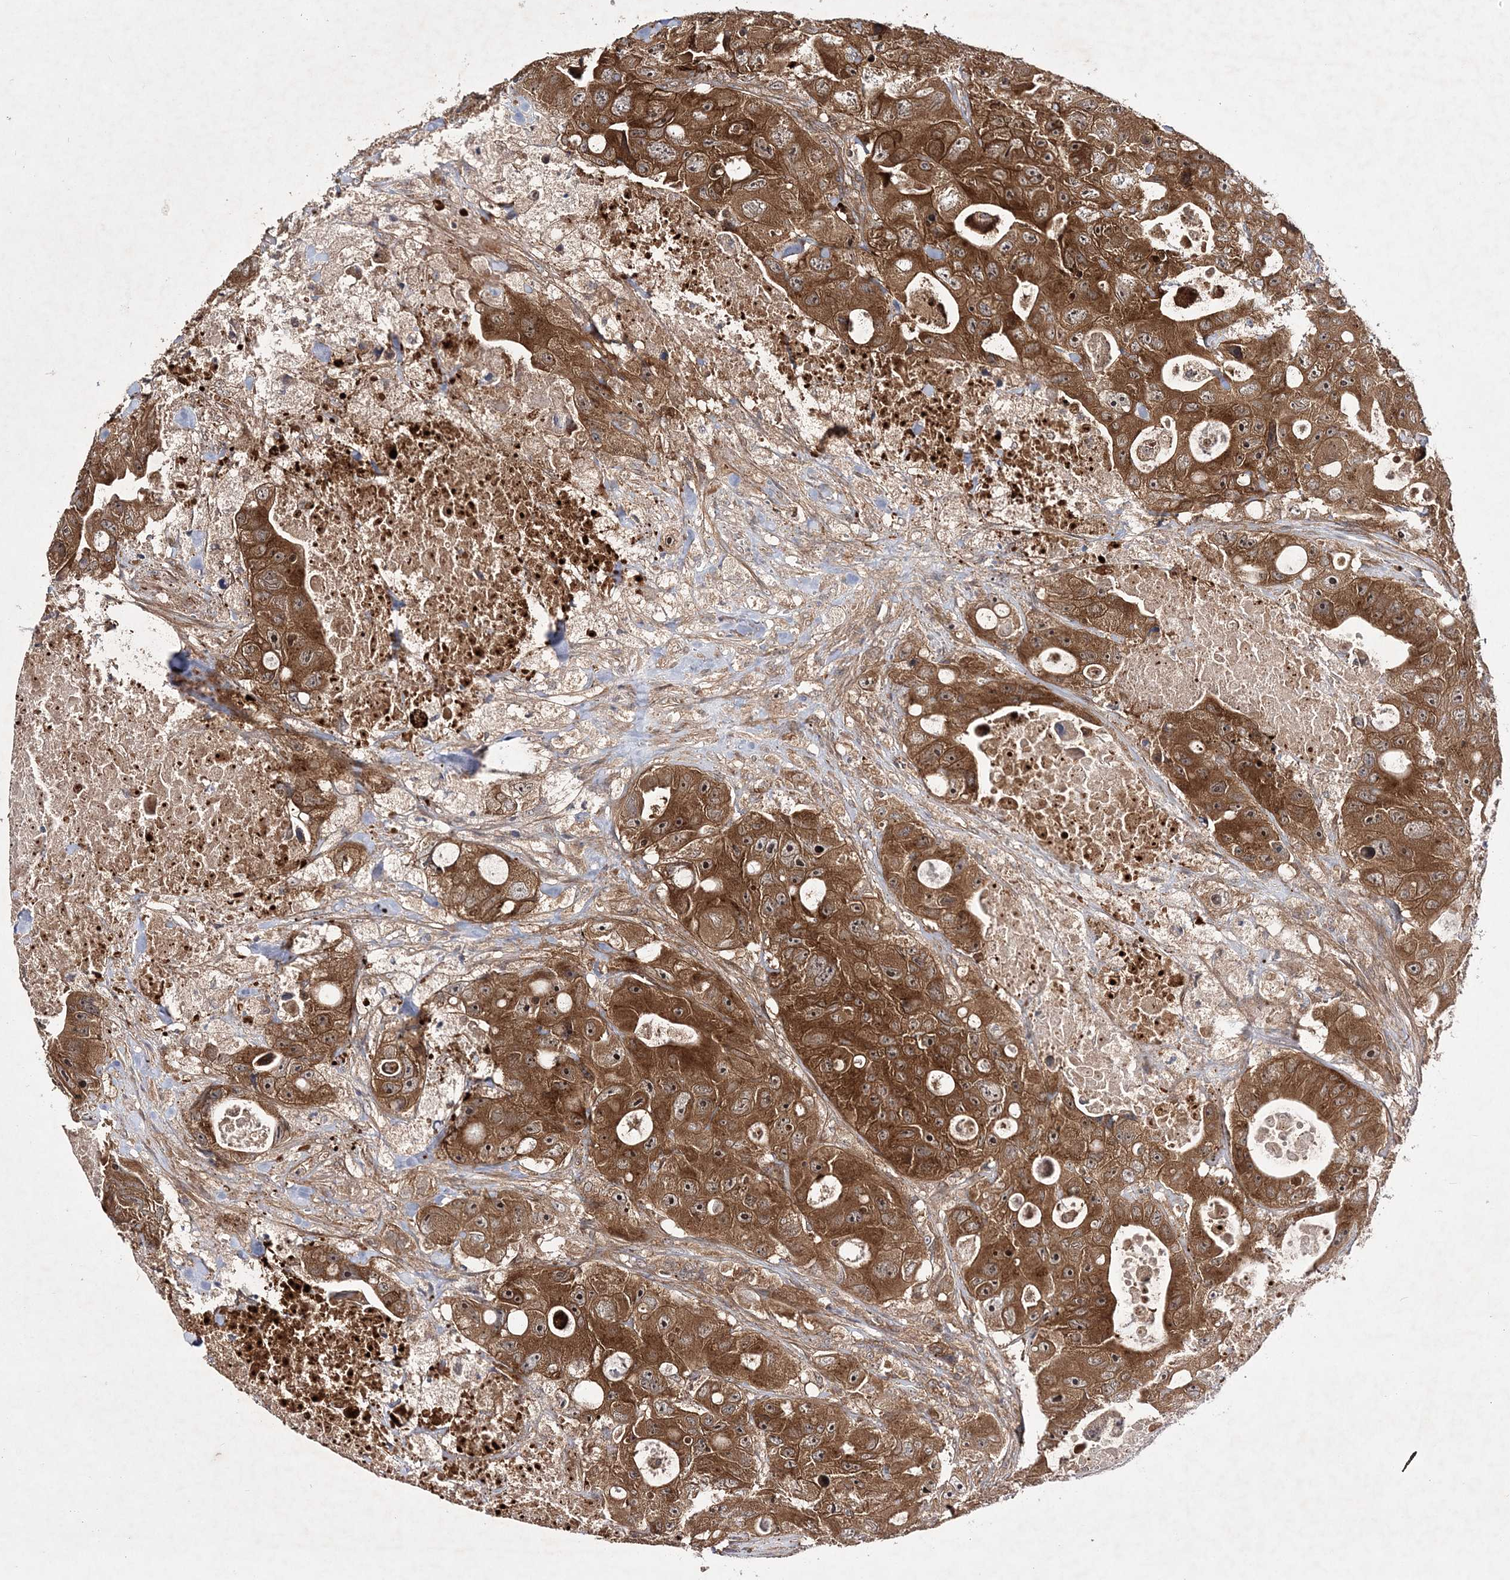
{"staining": {"intensity": "strong", "quantity": ">75%", "location": "cytoplasmic/membranous"}, "tissue": "colorectal cancer", "cell_type": "Tumor cells", "image_type": "cancer", "snomed": [{"axis": "morphology", "description": "Adenocarcinoma, NOS"}, {"axis": "topography", "description": "Colon"}], "caption": "DAB immunohistochemical staining of colorectal cancer (adenocarcinoma) exhibits strong cytoplasmic/membranous protein positivity in approximately >75% of tumor cells.", "gene": "TMEM9B", "patient": {"sex": "female", "age": 46}}